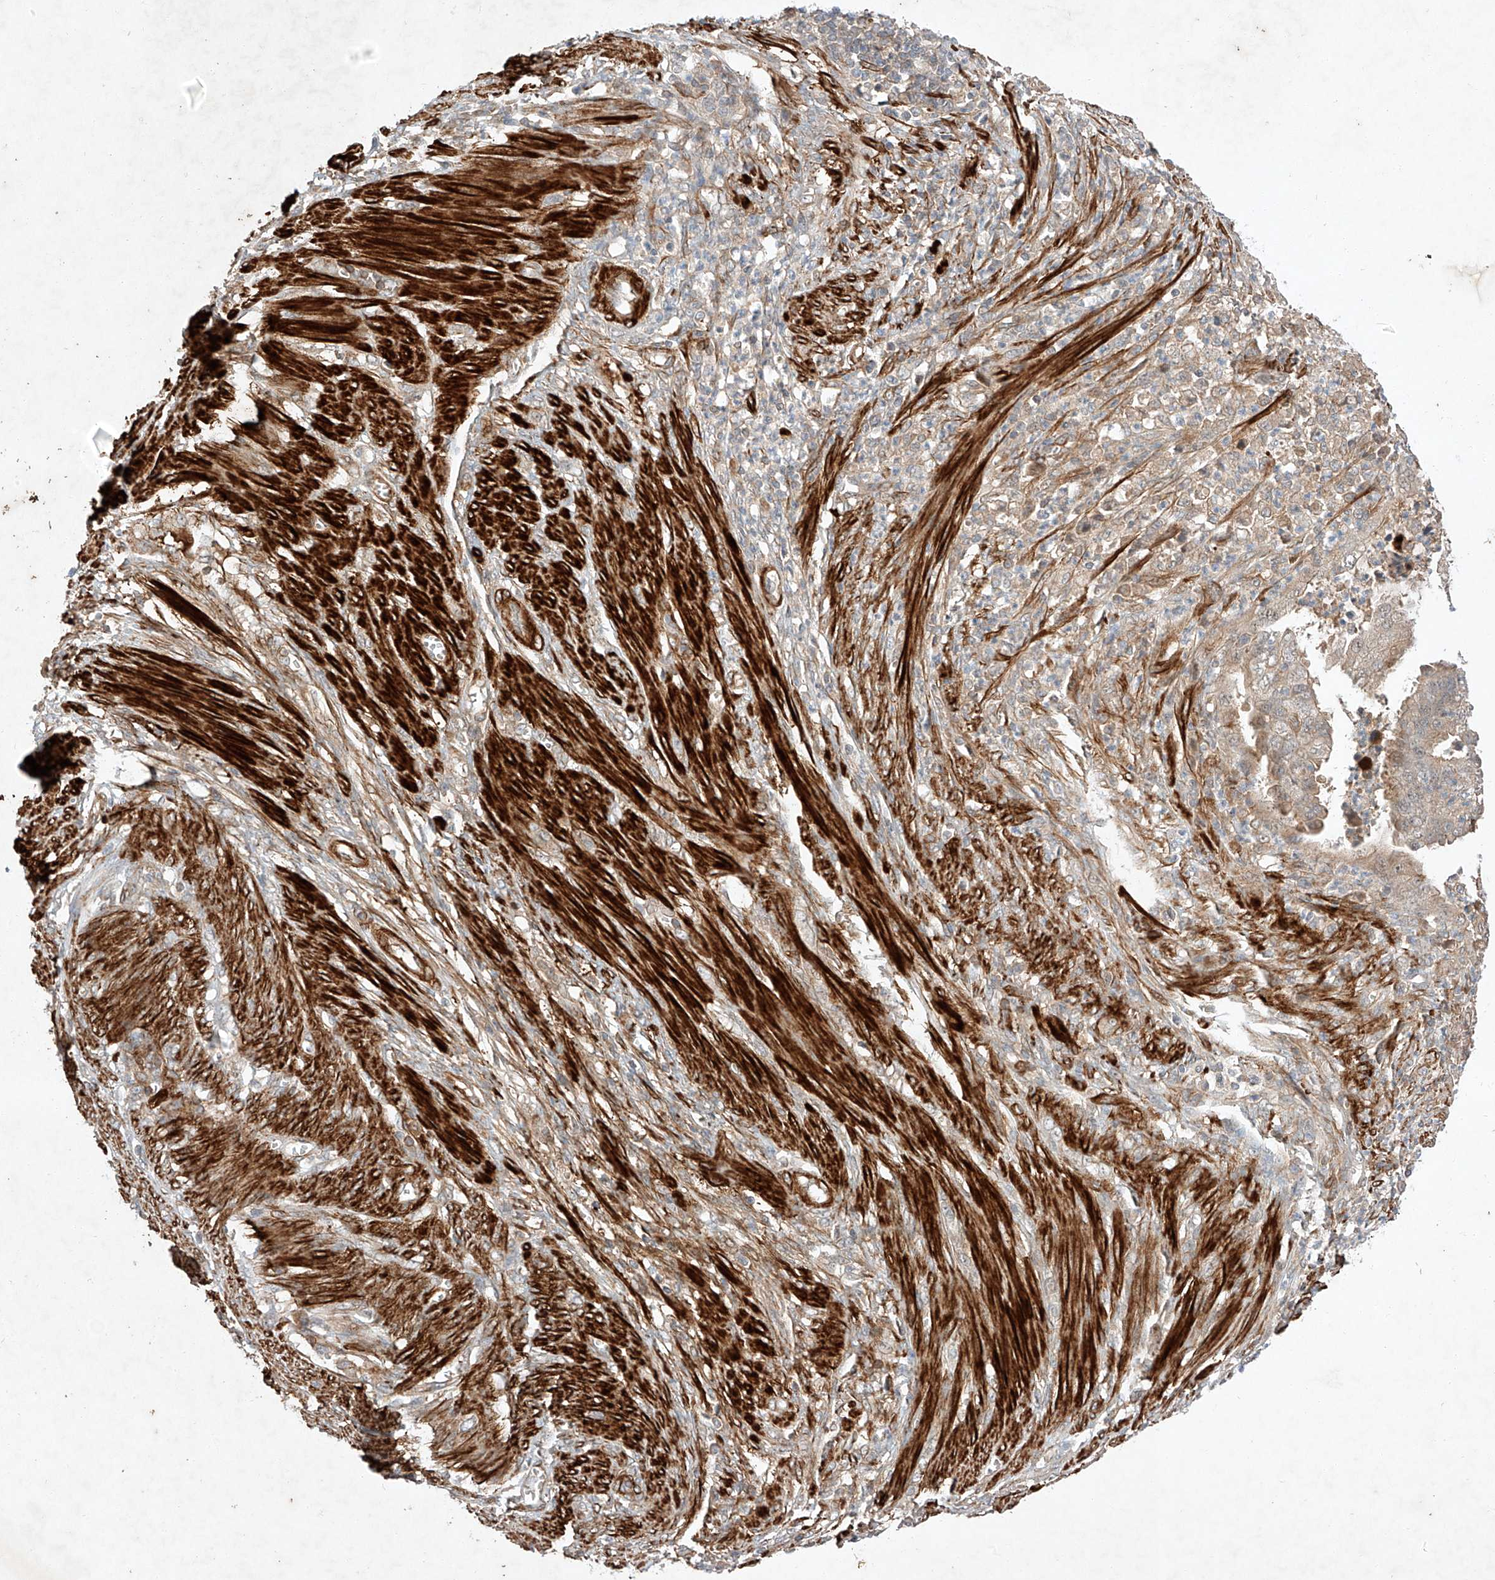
{"staining": {"intensity": "weak", "quantity": "<25%", "location": "cytoplasmic/membranous"}, "tissue": "endometrial cancer", "cell_type": "Tumor cells", "image_type": "cancer", "snomed": [{"axis": "morphology", "description": "Adenocarcinoma, NOS"}, {"axis": "topography", "description": "Endometrium"}], "caption": "Immunohistochemical staining of human adenocarcinoma (endometrial) exhibits no significant staining in tumor cells.", "gene": "ARHGAP33", "patient": {"sex": "female", "age": 51}}